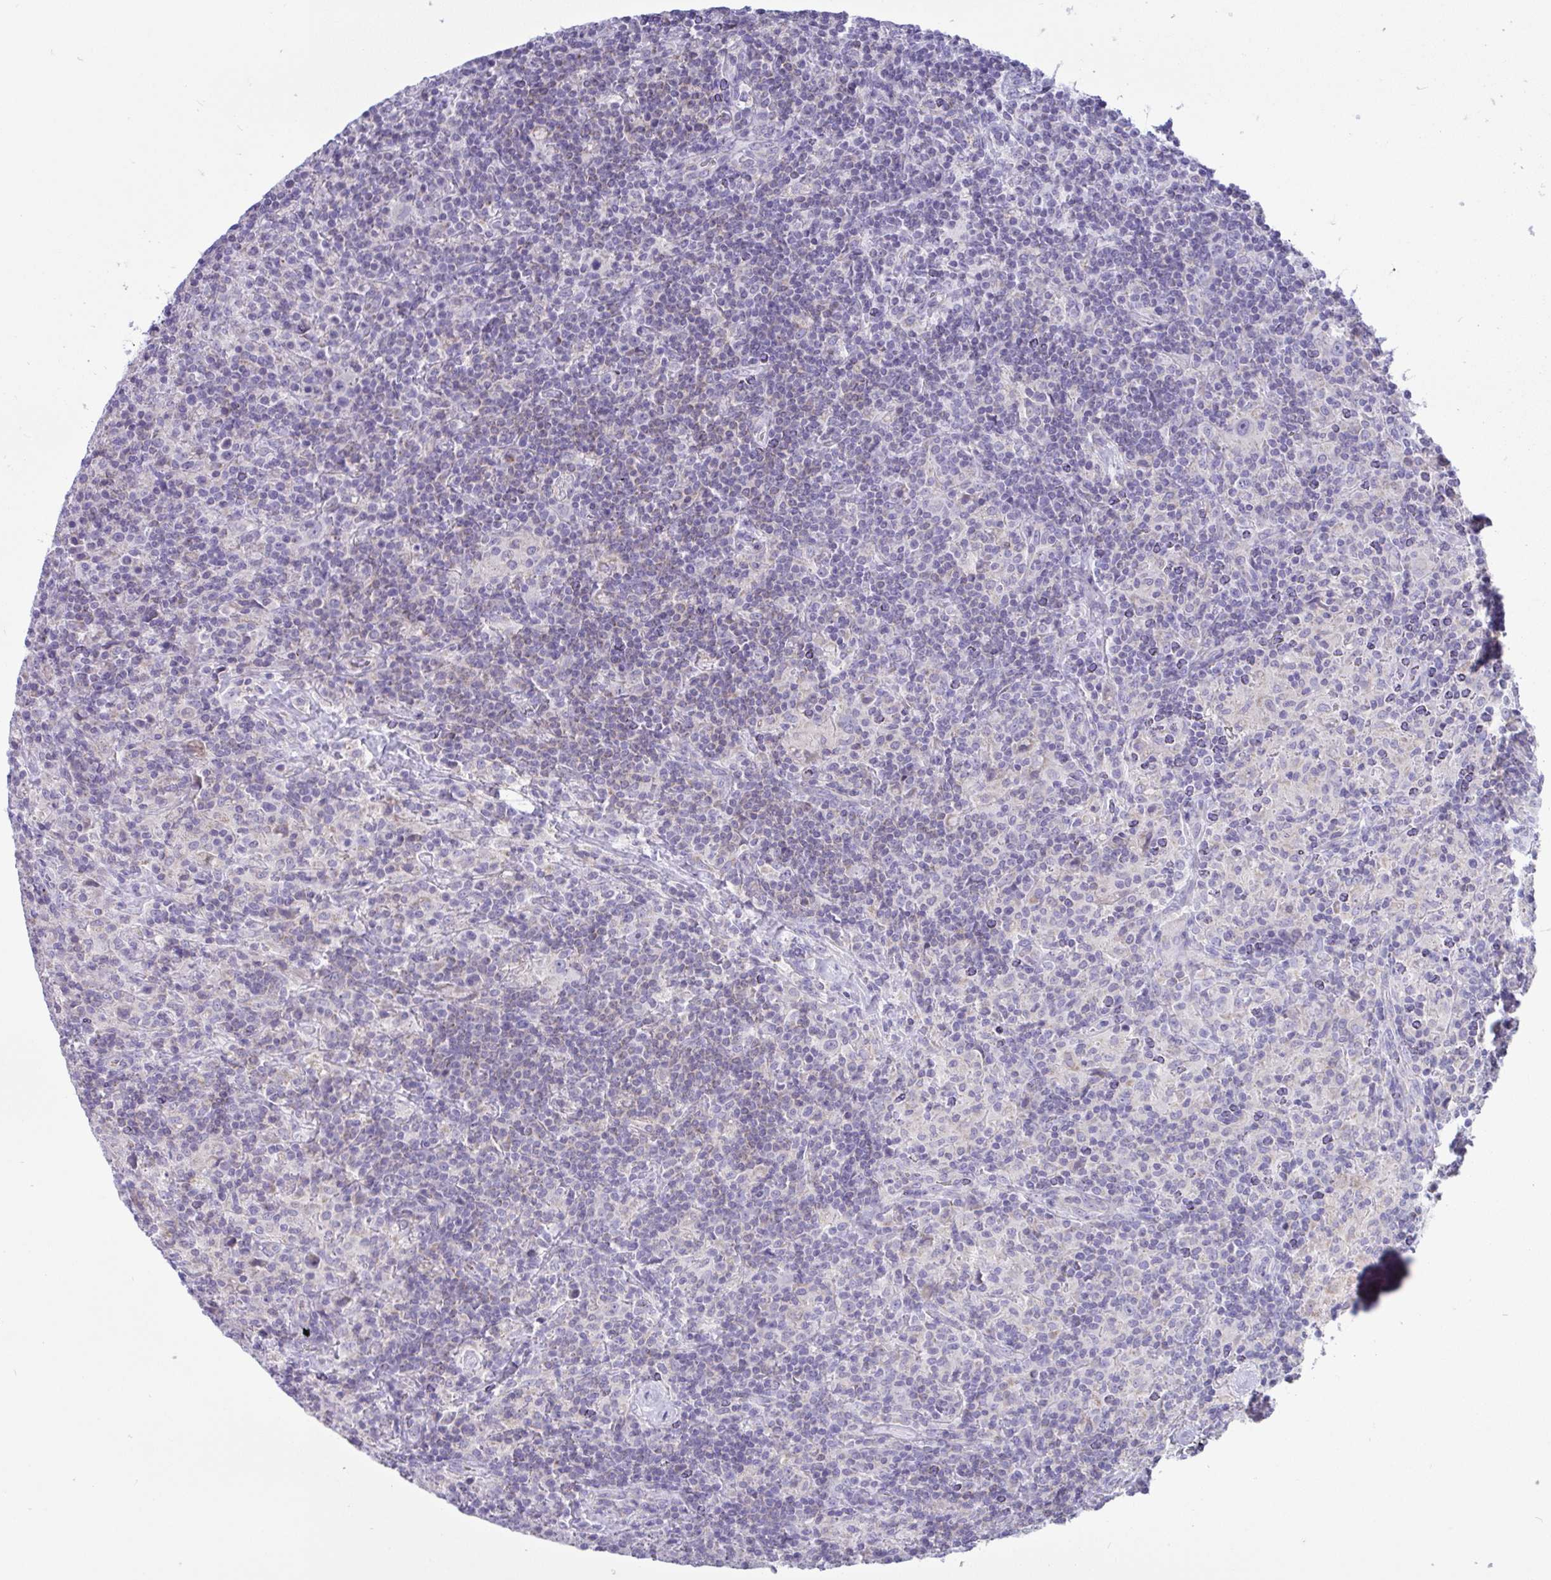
{"staining": {"intensity": "negative", "quantity": "none", "location": "none"}, "tissue": "lymphoma", "cell_type": "Tumor cells", "image_type": "cancer", "snomed": [{"axis": "morphology", "description": "Hodgkin's disease, NOS"}, {"axis": "topography", "description": "Lymph node"}], "caption": "Hodgkin's disease stained for a protein using immunohistochemistry (IHC) reveals no expression tumor cells.", "gene": "PLA2G12B", "patient": {"sex": "male", "age": 70}}